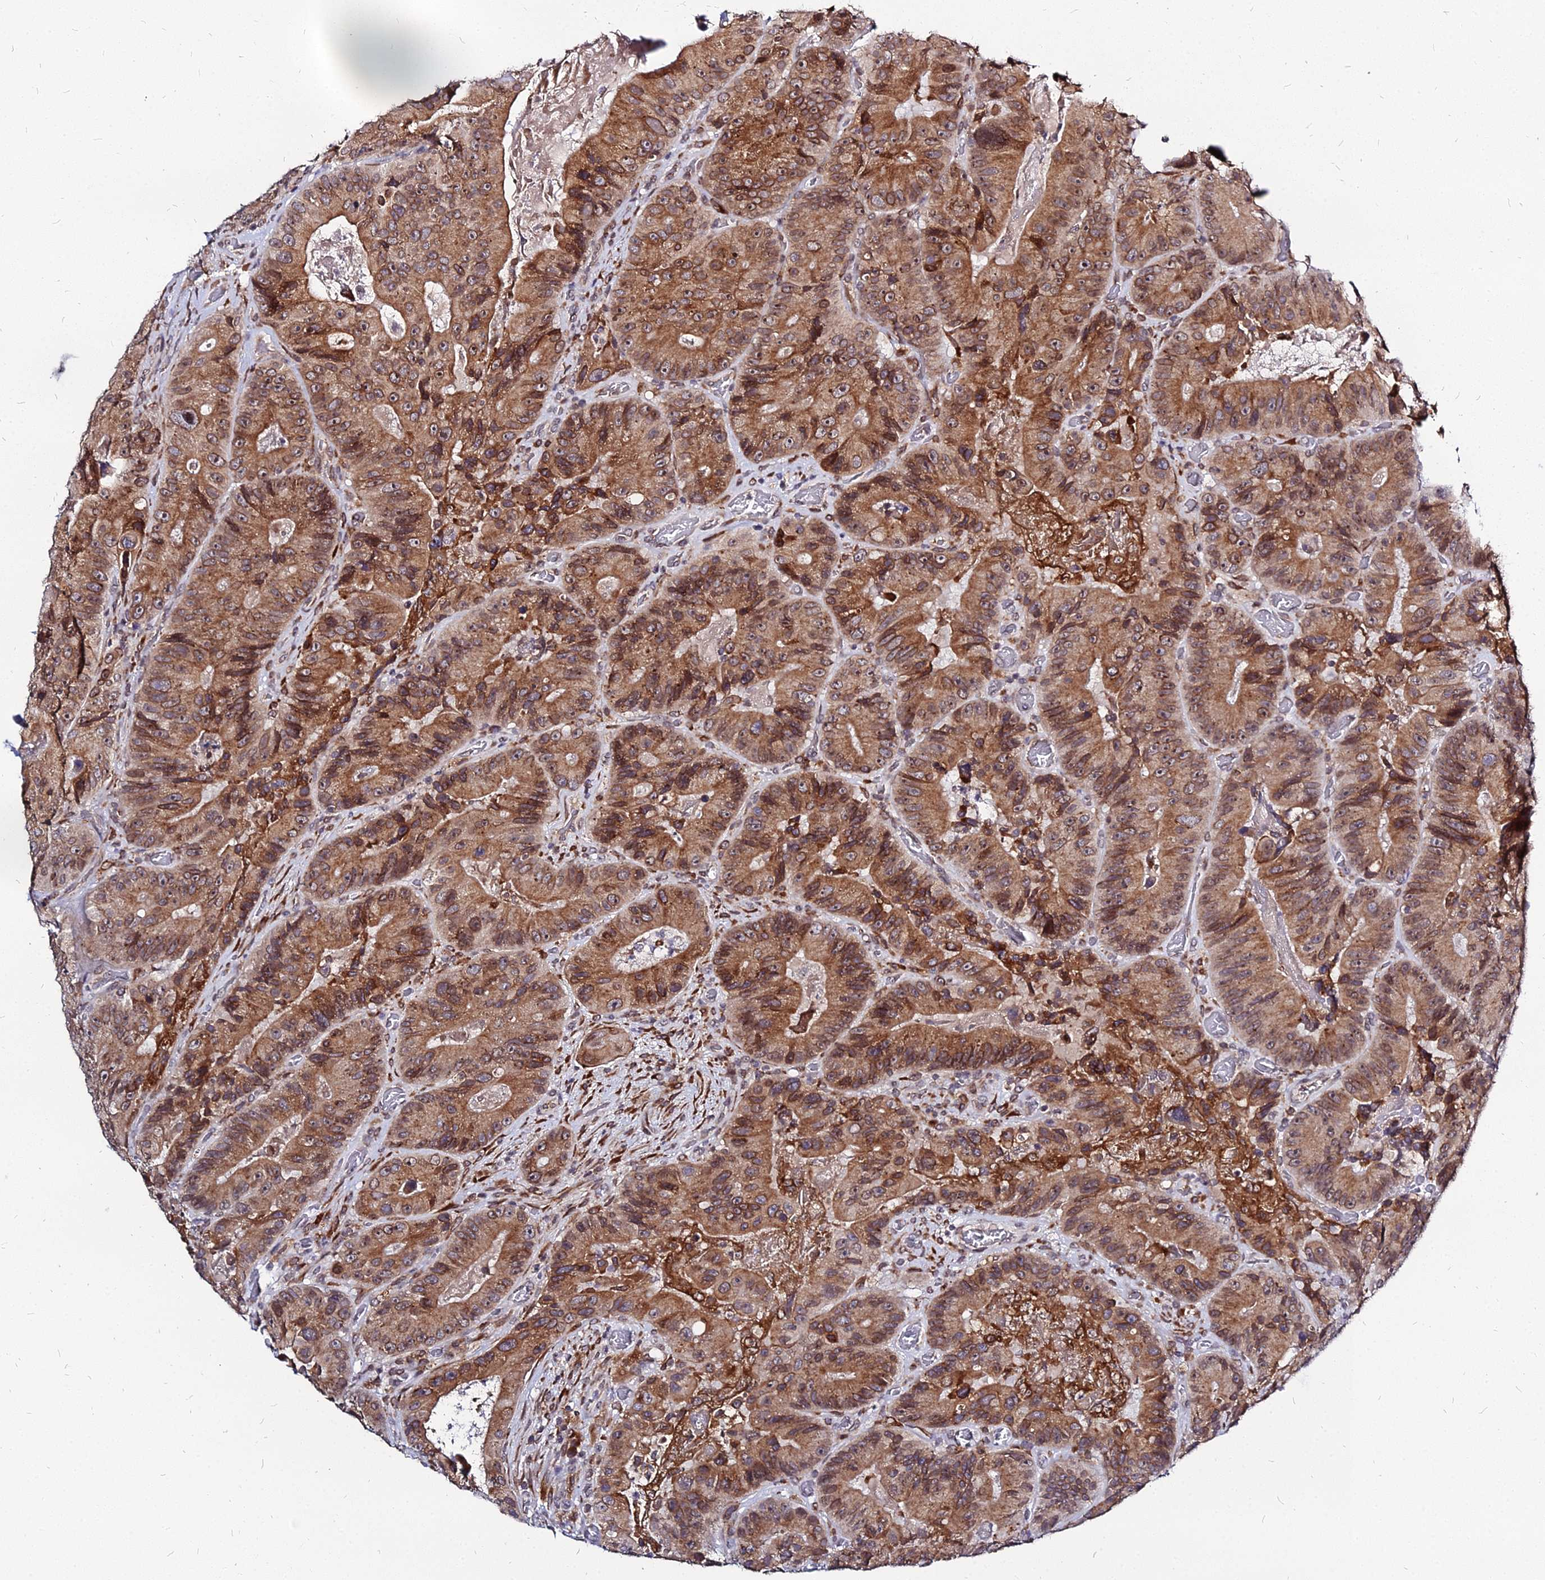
{"staining": {"intensity": "moderate", "quantity": ">75%", "location": "cytoplasmic/membranous,nuclear"}, "tissue": "colorectal cancer", "cell_type": "Tumor cells", "image_type": "cancer", "snomed": [{"axis": "morphology", "description": "Adenocarcinoma, NOS"}, {"axis": "topography", "description": "Colon"}], "caption": "Moderate cytoplasmic/membranous and nuclear protein positivity is identified in about >75% of tumor cells in adenocarcinoma (colorectal). The protein of interest is shown in brown color, while the nuclei are stained blue.", "gene": "RNF121", "patient": {"sex": "female", "age": 86}}